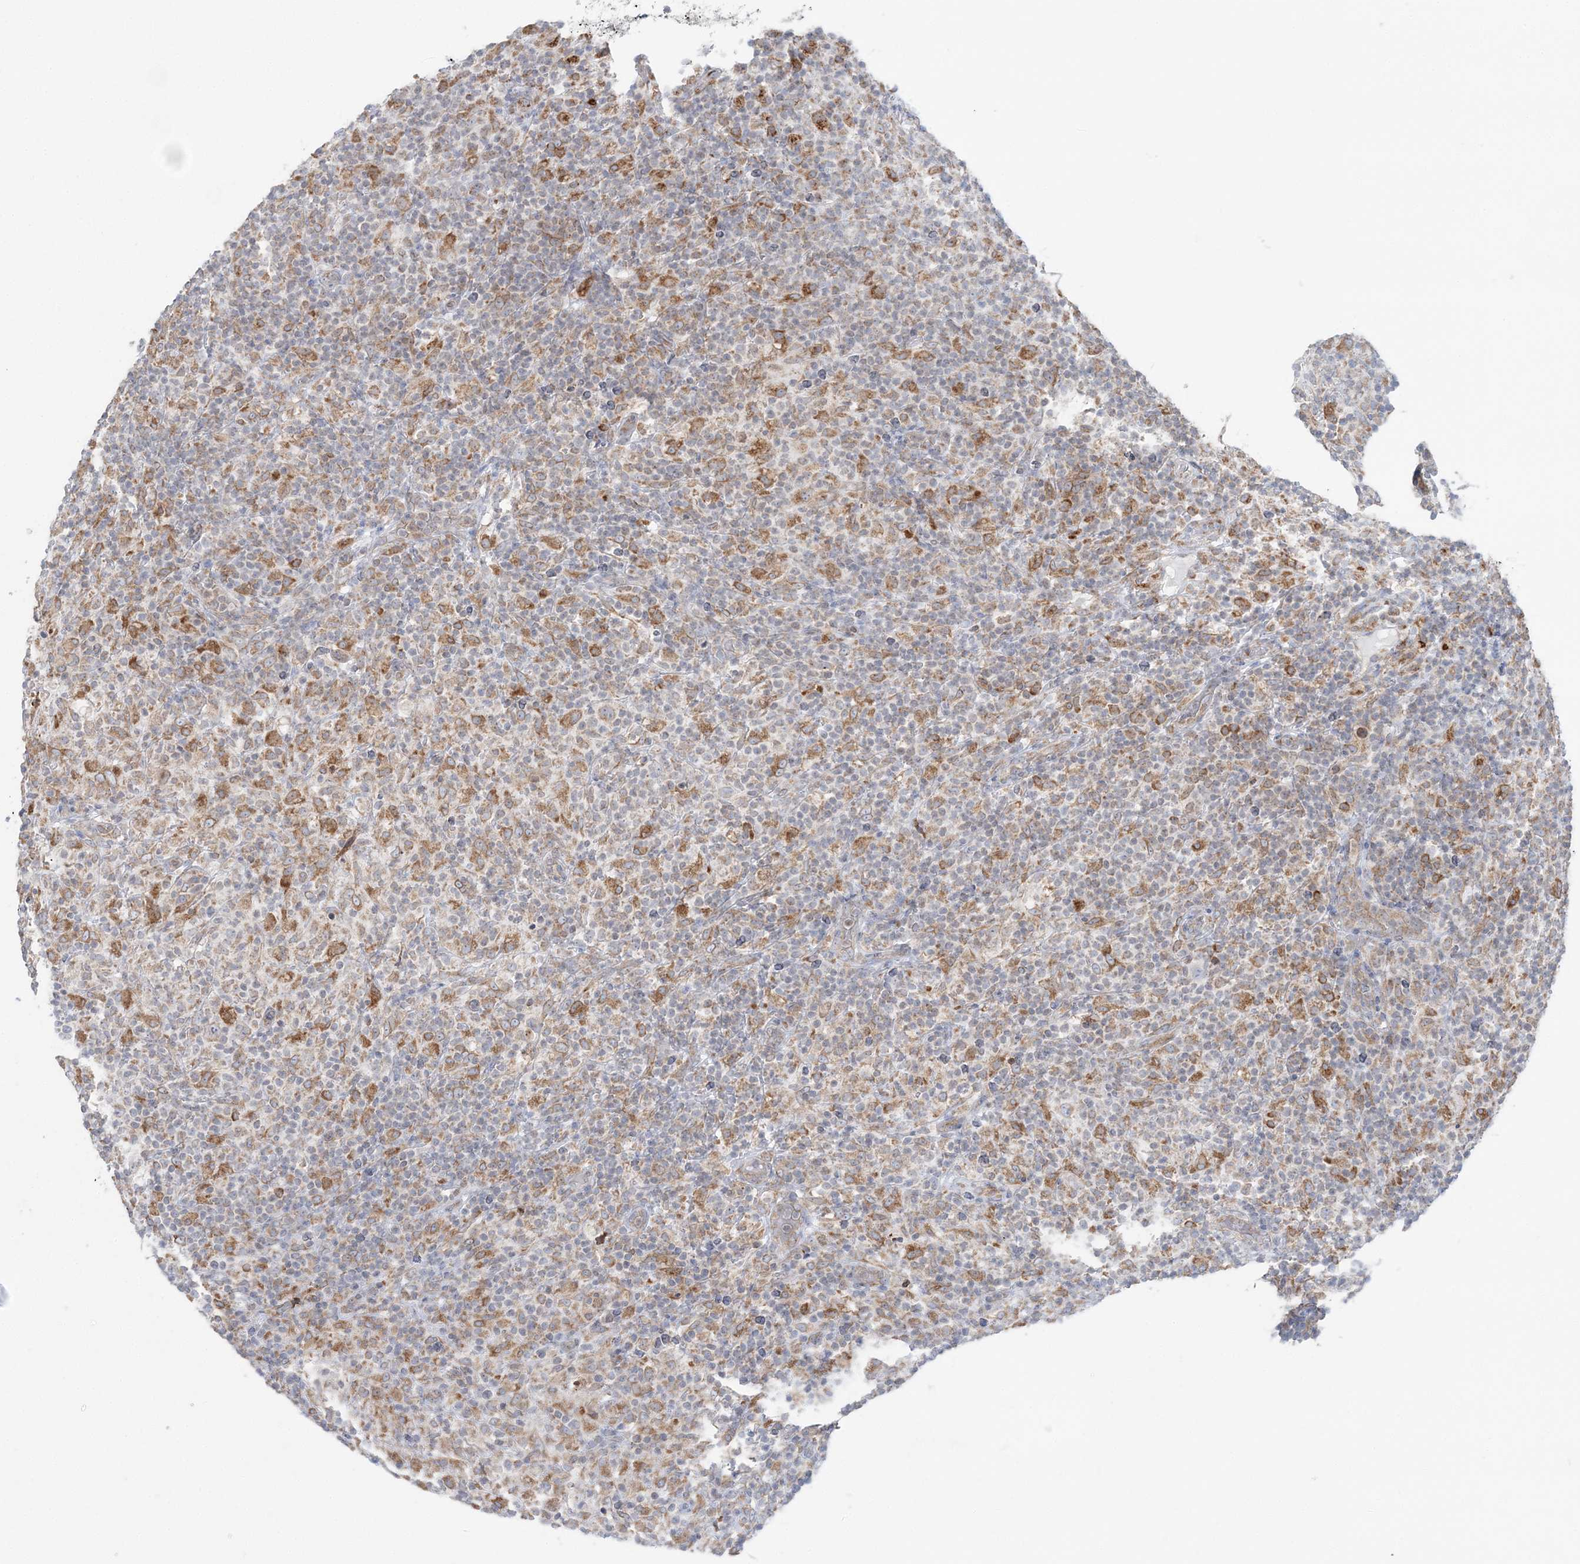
{"staining": {"intensity": "moderate", "quantity": ">75%", "location": "cytoplasmic/membranous"}, "tissue": "lymphoma", "cell_type": "Tumor cells", "image_type": "cancer", "snomed": [{"axis": "morphology", "description": "Hodgkin's disease, NOS"}, {"axis": "topography", "description": "Lymph node"}], "caption": "Lymphoma was stained to show a protein in brown. There is medium levels of moderate cytoplasmic/membranous staining in about >75% of tumor cells.", "gene": "TMED10", "patient": {"sex": "male", "age": 70}}